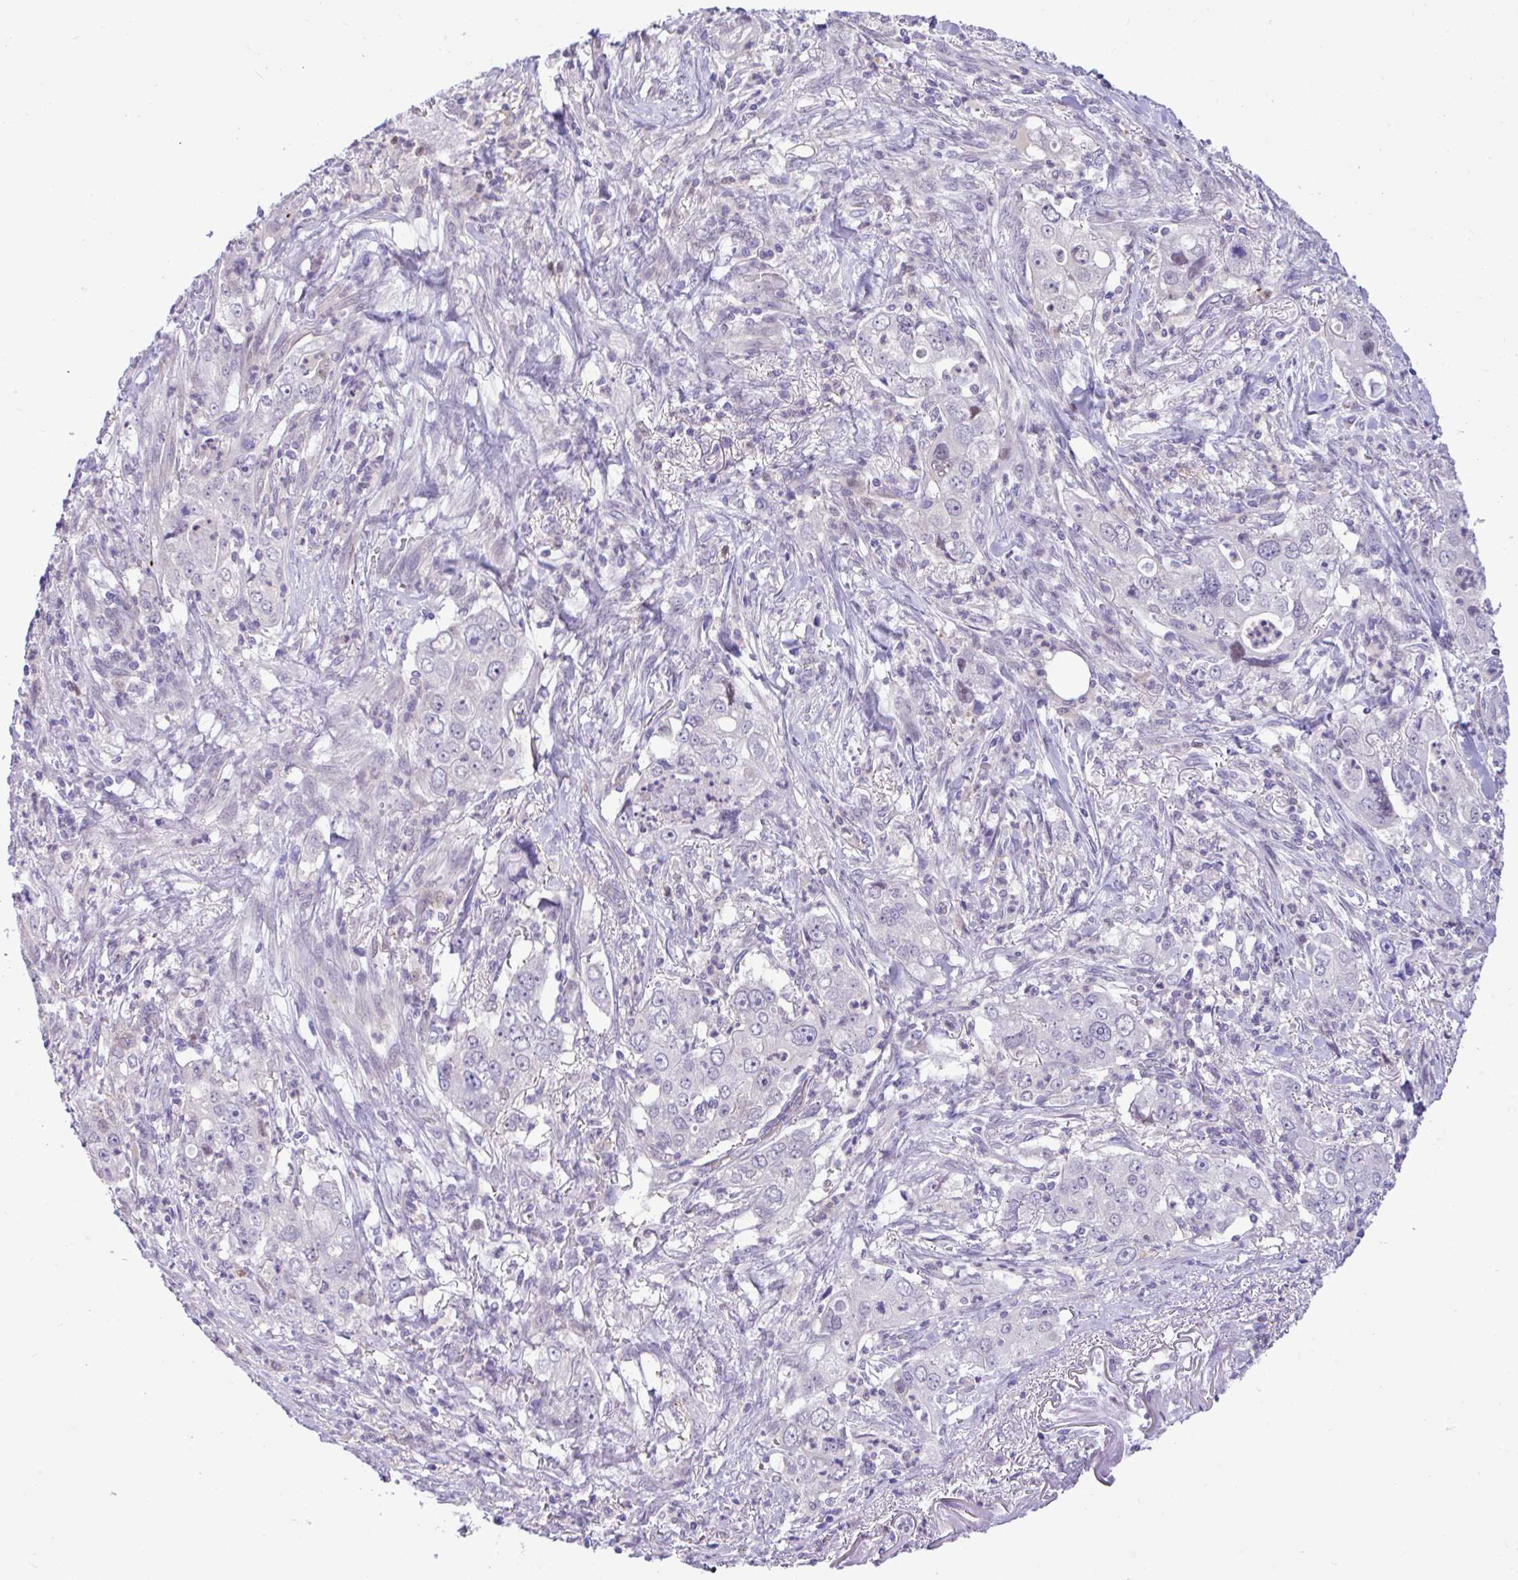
{"staining": {"intensity": "negative", "quantity": "none", "location": "none"}, "tissue": "stomach cancer", "cell_type": "Tumor cells", "image_type": "cancer", "snomed": [{"axis": "morphology", "description": "Adenocarcinoma, NOS"}, {"axis": "topography", "description": "Stomach, upper"}], "caption": "Tumor cells are negative for protein expression in human stomach cancer (adenocarcinoma). (DAB IHC visualized using brightfield microscopy, high magnification).", "gene": "ZNF485", "patient": {"sex": "male", "age": 75}}